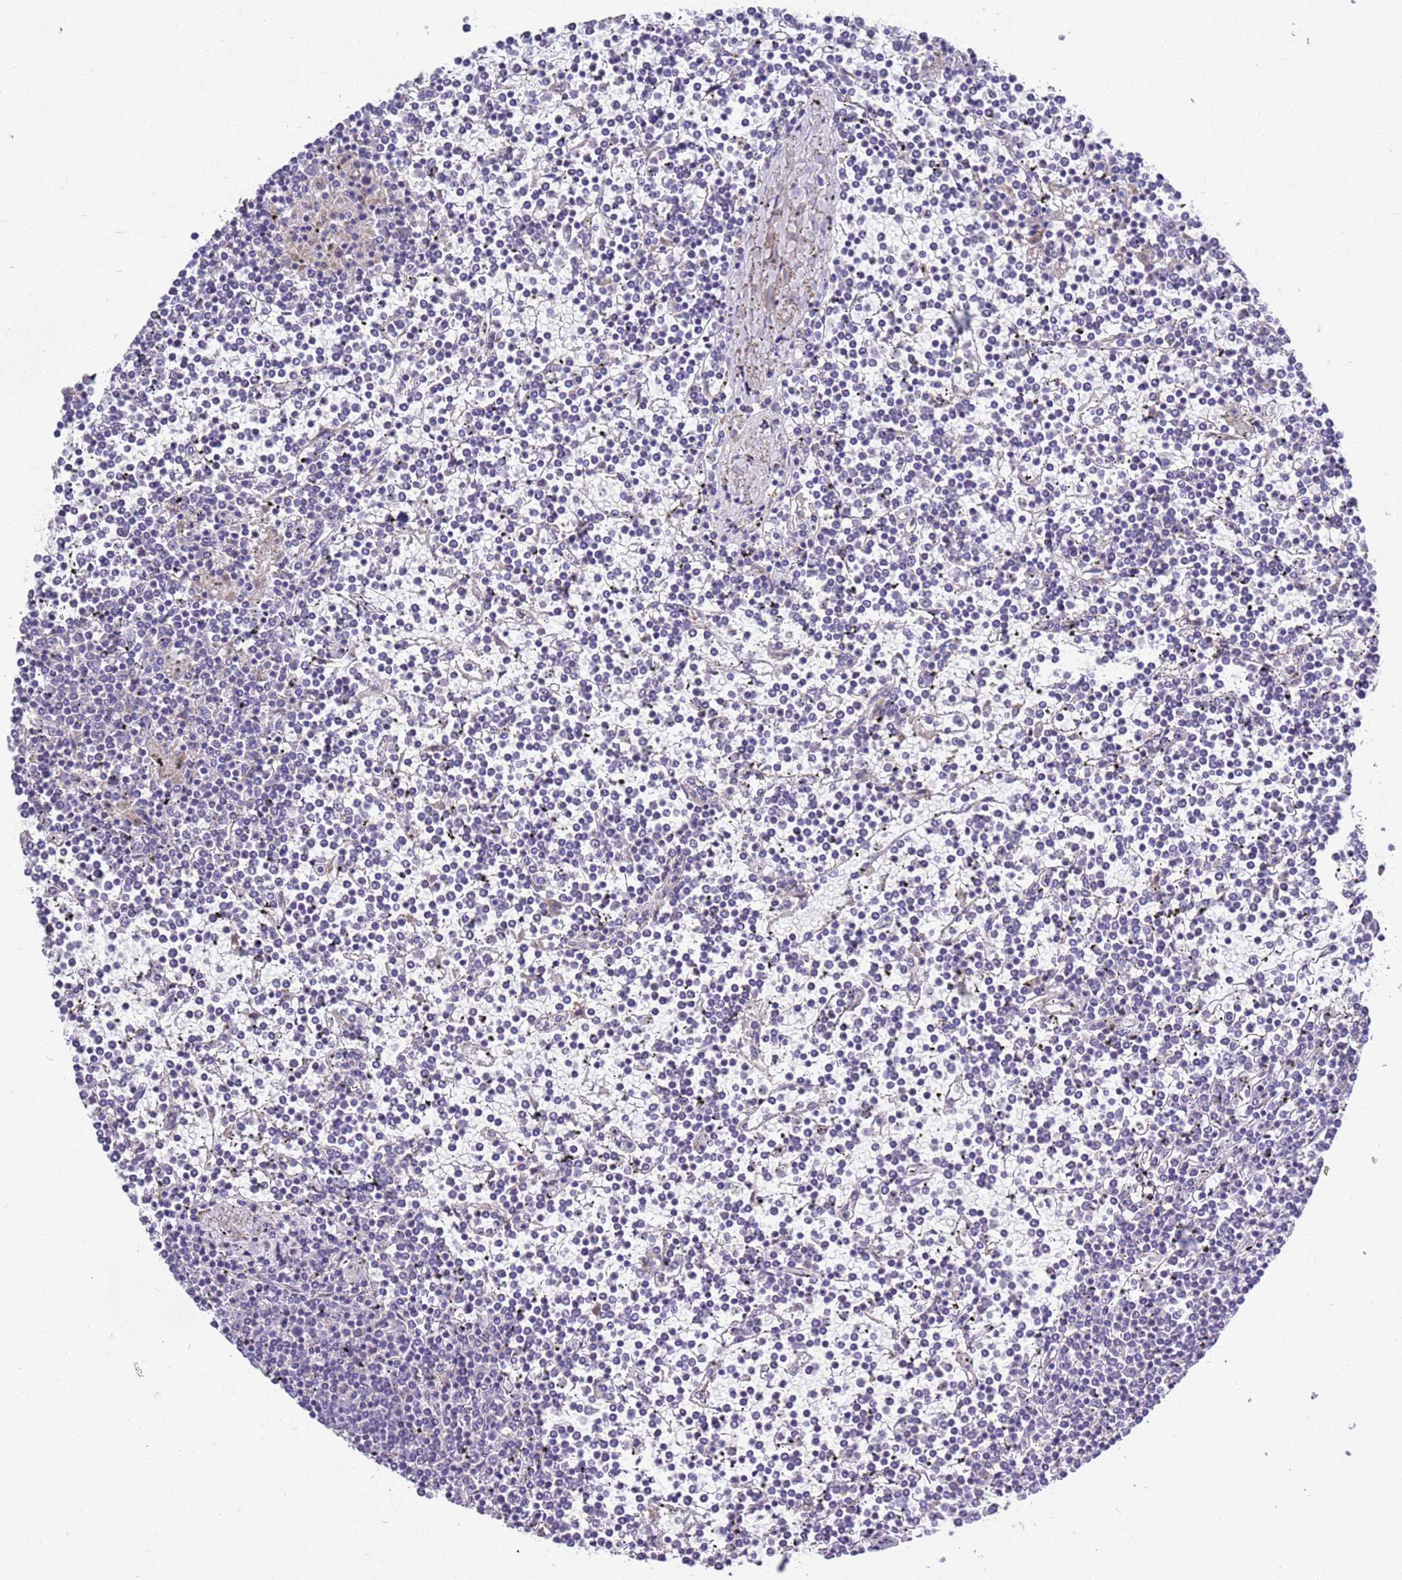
{"staining": {"intensity": "negative", "quantity": "none", "location": "none"}, "tissue": "lymphoma", "cell_type": "Tumor cells", "image_type": "cancer", "snomed": [{"axis": "morphology", "description": "Malignant lymphoma, non-Hodgkin's type, Low grade"}, {"axis": "topography", "description": "Spleen"}], "caption": "IHC histopathology image of neoplastic tissue: human lymphoma stained with DAB (3,3'-diaminobenzidine) reveals no significant protein staining in tumor cells.", "gene": "BRMS1L", "patient": {"sex": "female", "age": 19}}